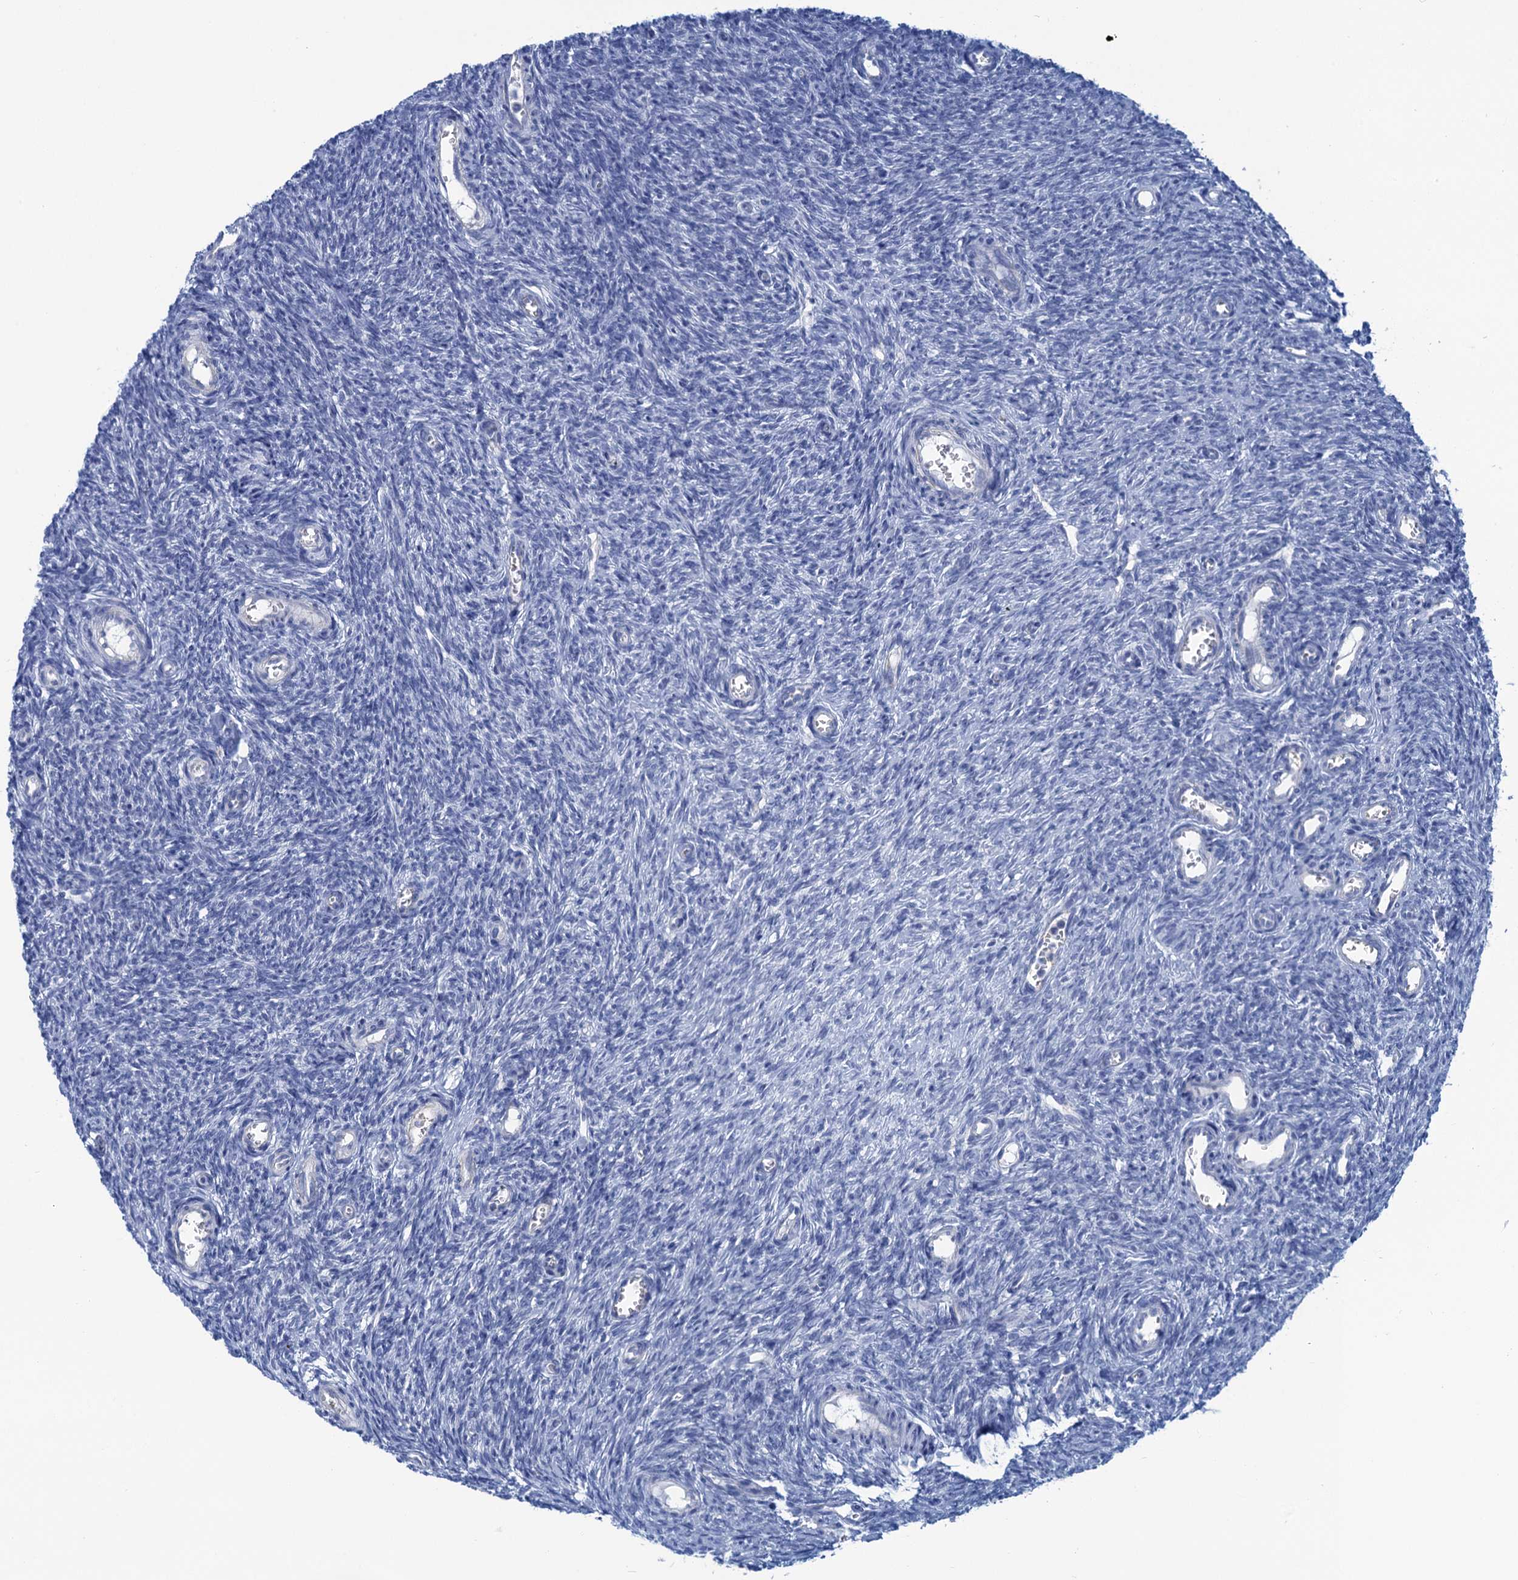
{"staining": {"intensity": "negative", "quantity": "none", "location": "none"}, "tissue": "ovary", "cell_type": "Ovarian stroma cells", "image_type": "normal", "snomed": [{"axis": "morphology", "description": "Normal tissue, NOS"}, {"axis": "topography", "description": "Ovary"}], "caption": "IHC image of unremarkable ovary: ovary stained with DAB (3,3'-diaminobenzidine) shows no significant protein staining in ovarian stroma cells.", "gene": "CALML5", "patient": {"sex": "female", "age": 44}}